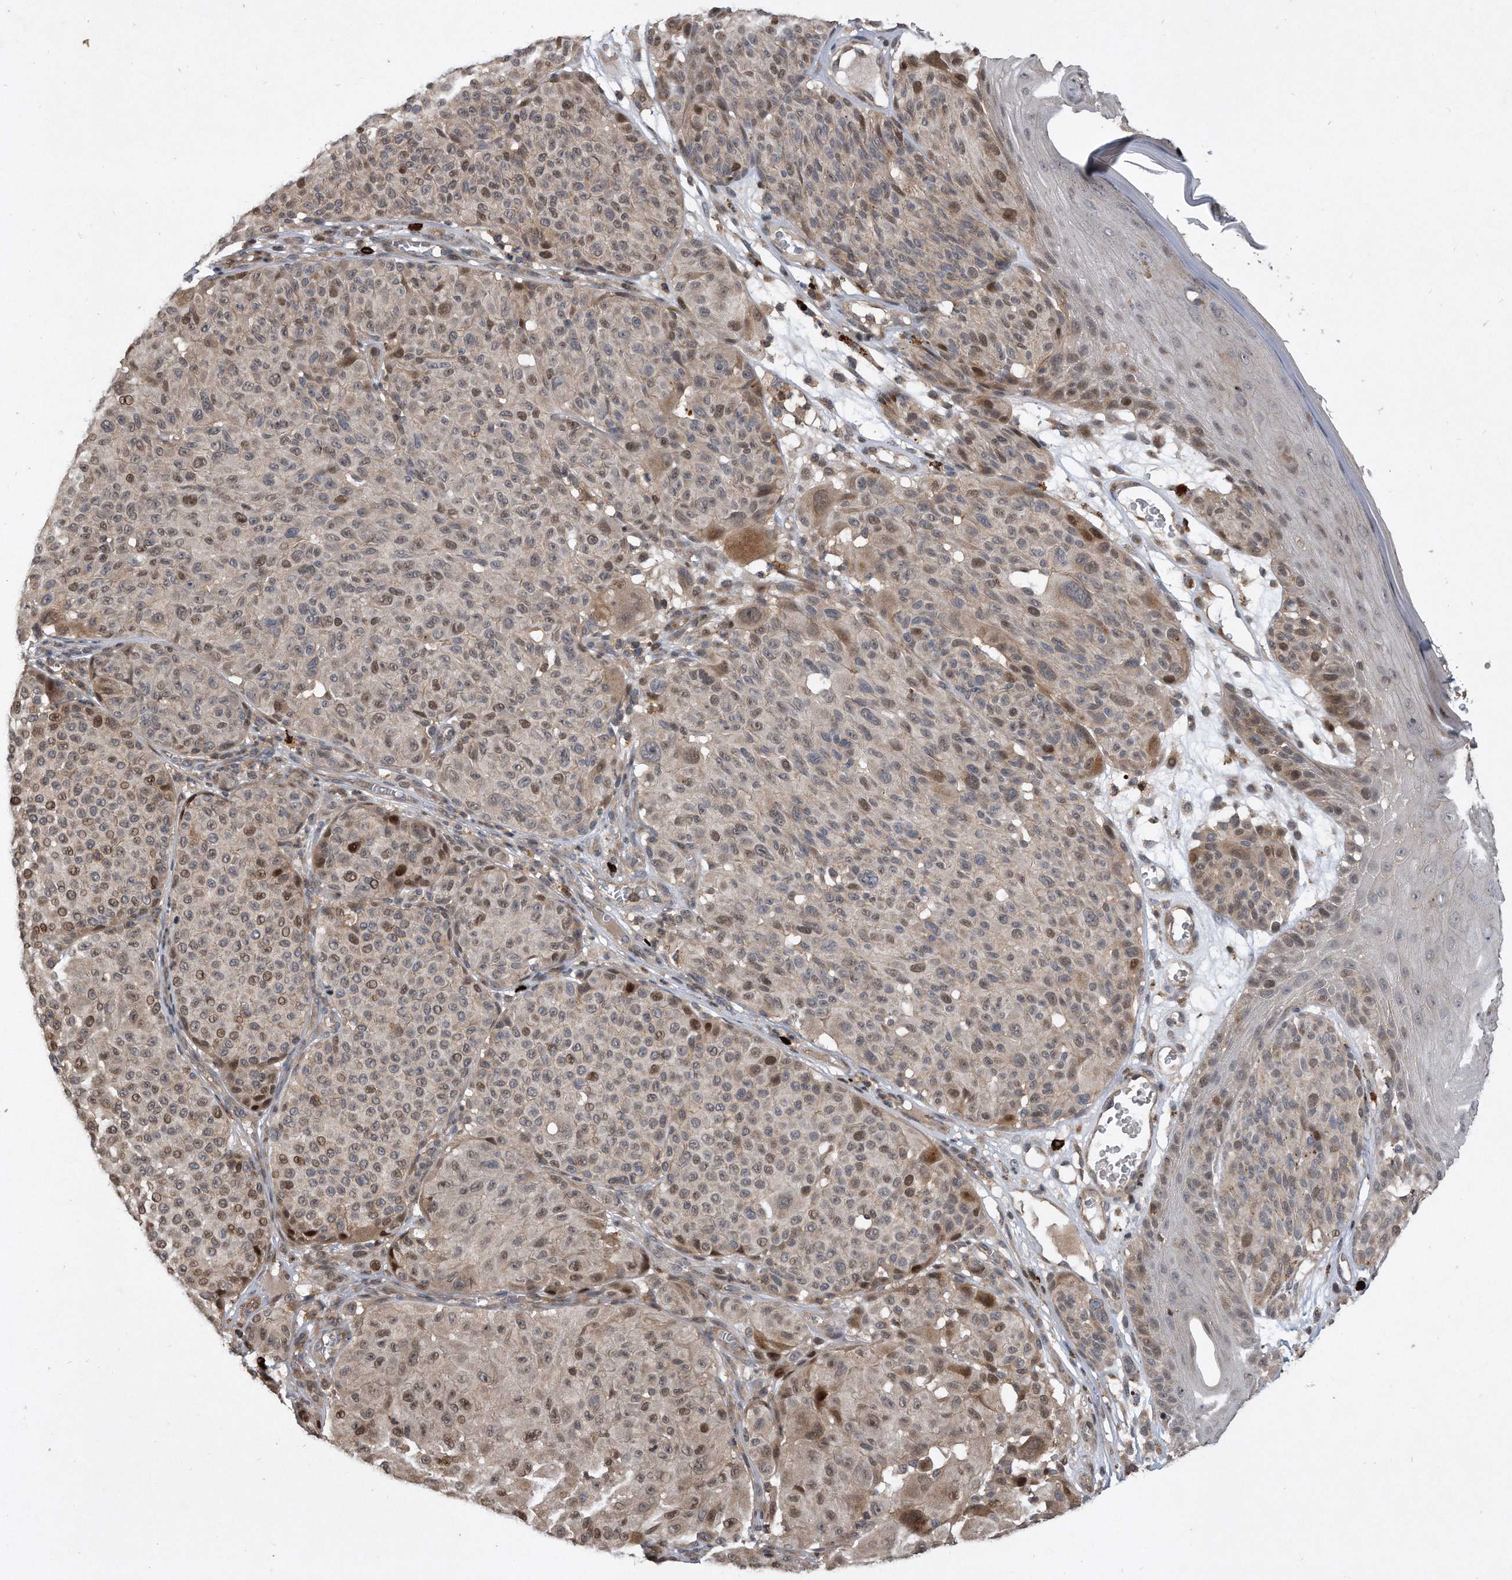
{"staining": {"intensity": "moderate", "quantity": "25%-75%", "location": "cytoplasmic/membranous"}, "tissue": "melanoma", "cell_type": "Tumor cells", "image_type": "cancer", "snomed": [{"axis": "morphology", "description": "Malignant melanoma, NOS"}, {"axis": "topography", "description": "Skin"}], "caption": "Malignant melanoma tissue exhibits moderate cytoplasmic/membranous expression in approximately 25%-75% of tumor cells, visualized by immunohistochemistry. (Stains: DAB in brown, nuclei in blue, Microscopy: brightfield microscopy at high magnification).", "gene": "PGBD2", "patient": {"sex": "male", "age": 83}}